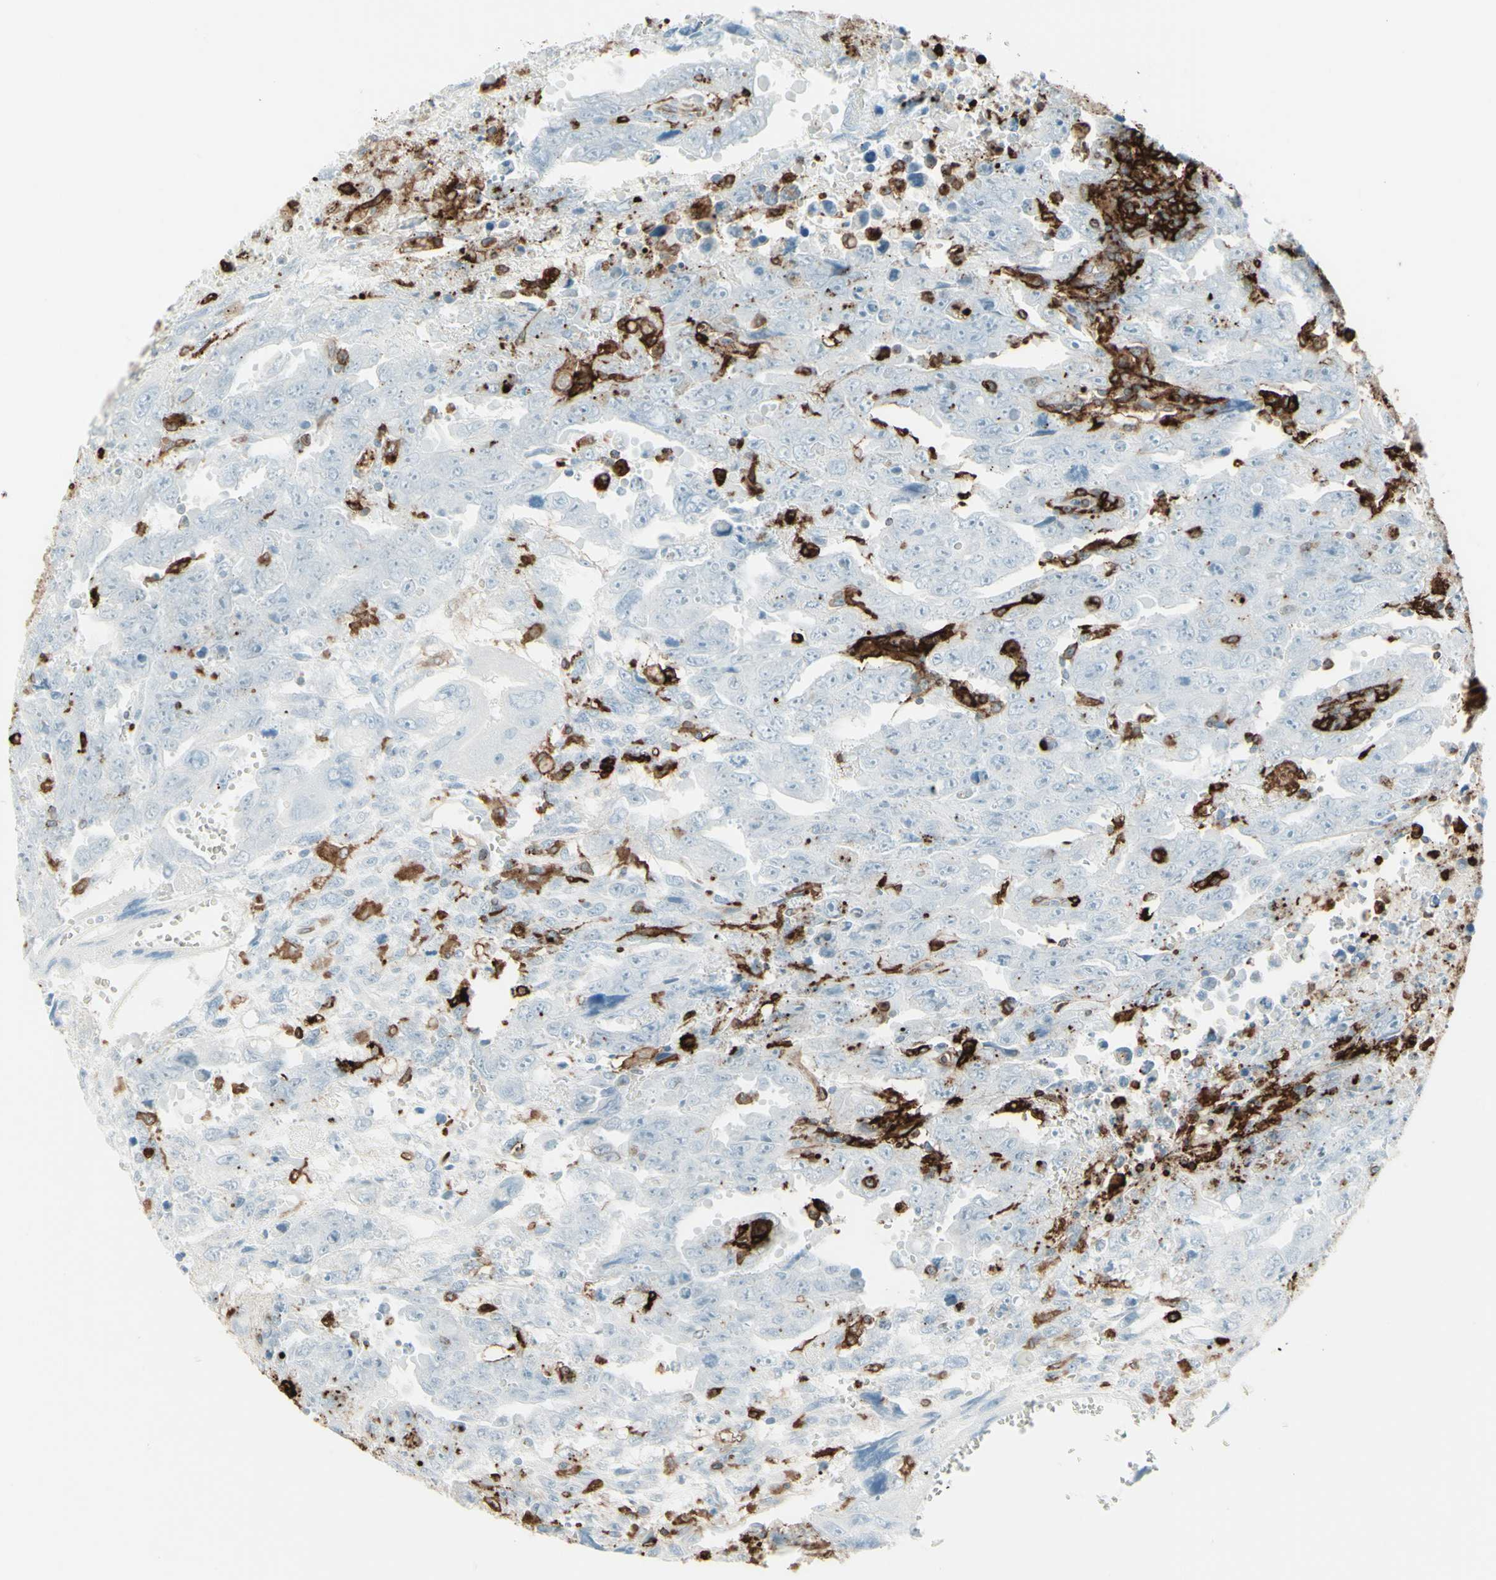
{"staining": {"intensity": "negative", "quantity": "none", "location": "none"}, "tissue": "testis cancer", "cell_type": "Tumor cells", "image_type": "cancer", "snomed": [{"axis": "morphology", "description": "Carcinoma, Embryonal, NOS"}, {"axis": "topography", "description": "Testis"}], "caption": "Testis cancer (embryonal carcinoma) was stained to show a protein in brown. There is no significant positivity in tumor cells. (DAB immunohistochemistry (IHC) visualized using brightfield microscopy, high magnification).", "gene": "HLA-DPB1", "patient": {"sex": "male", "age": 28}}